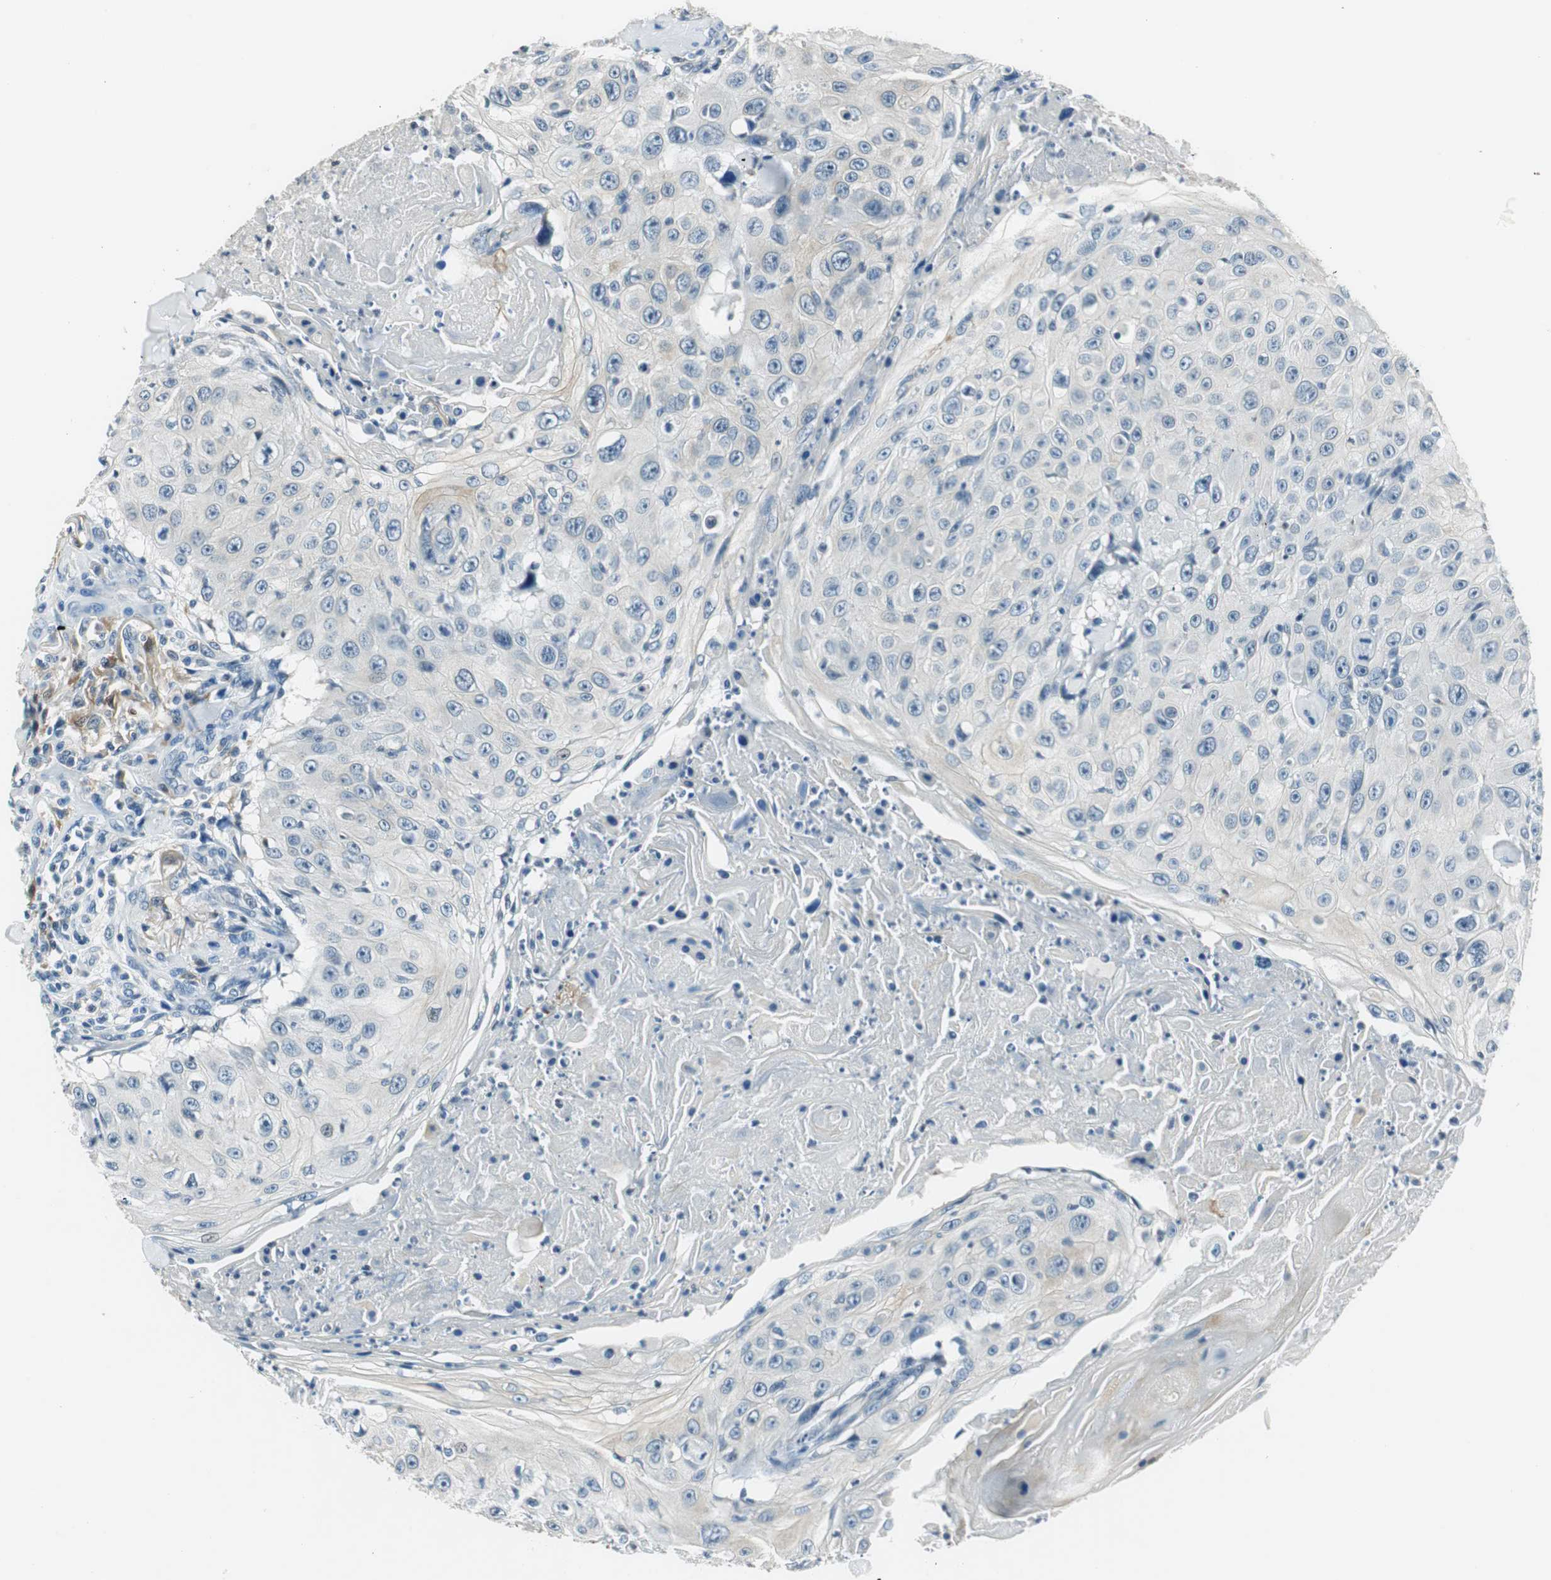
{"staining": {"intensity": "negative", "quantity": "none", "location": "none"}, "tissue": "skin cancer", "cell_type": "Tumor cells", "image_type": "cancer", "snomed": [{"axis": "morphology", "description": "Squamous cell carcinoma, NOS"}, {"axis": "topography", "description": "Skin"}], "caption": "The photomicrograph demonstrates no staining of tumor cells in skin cancer.", "gene": "ME1", "patient": {"sex": "male", "age": 86}}